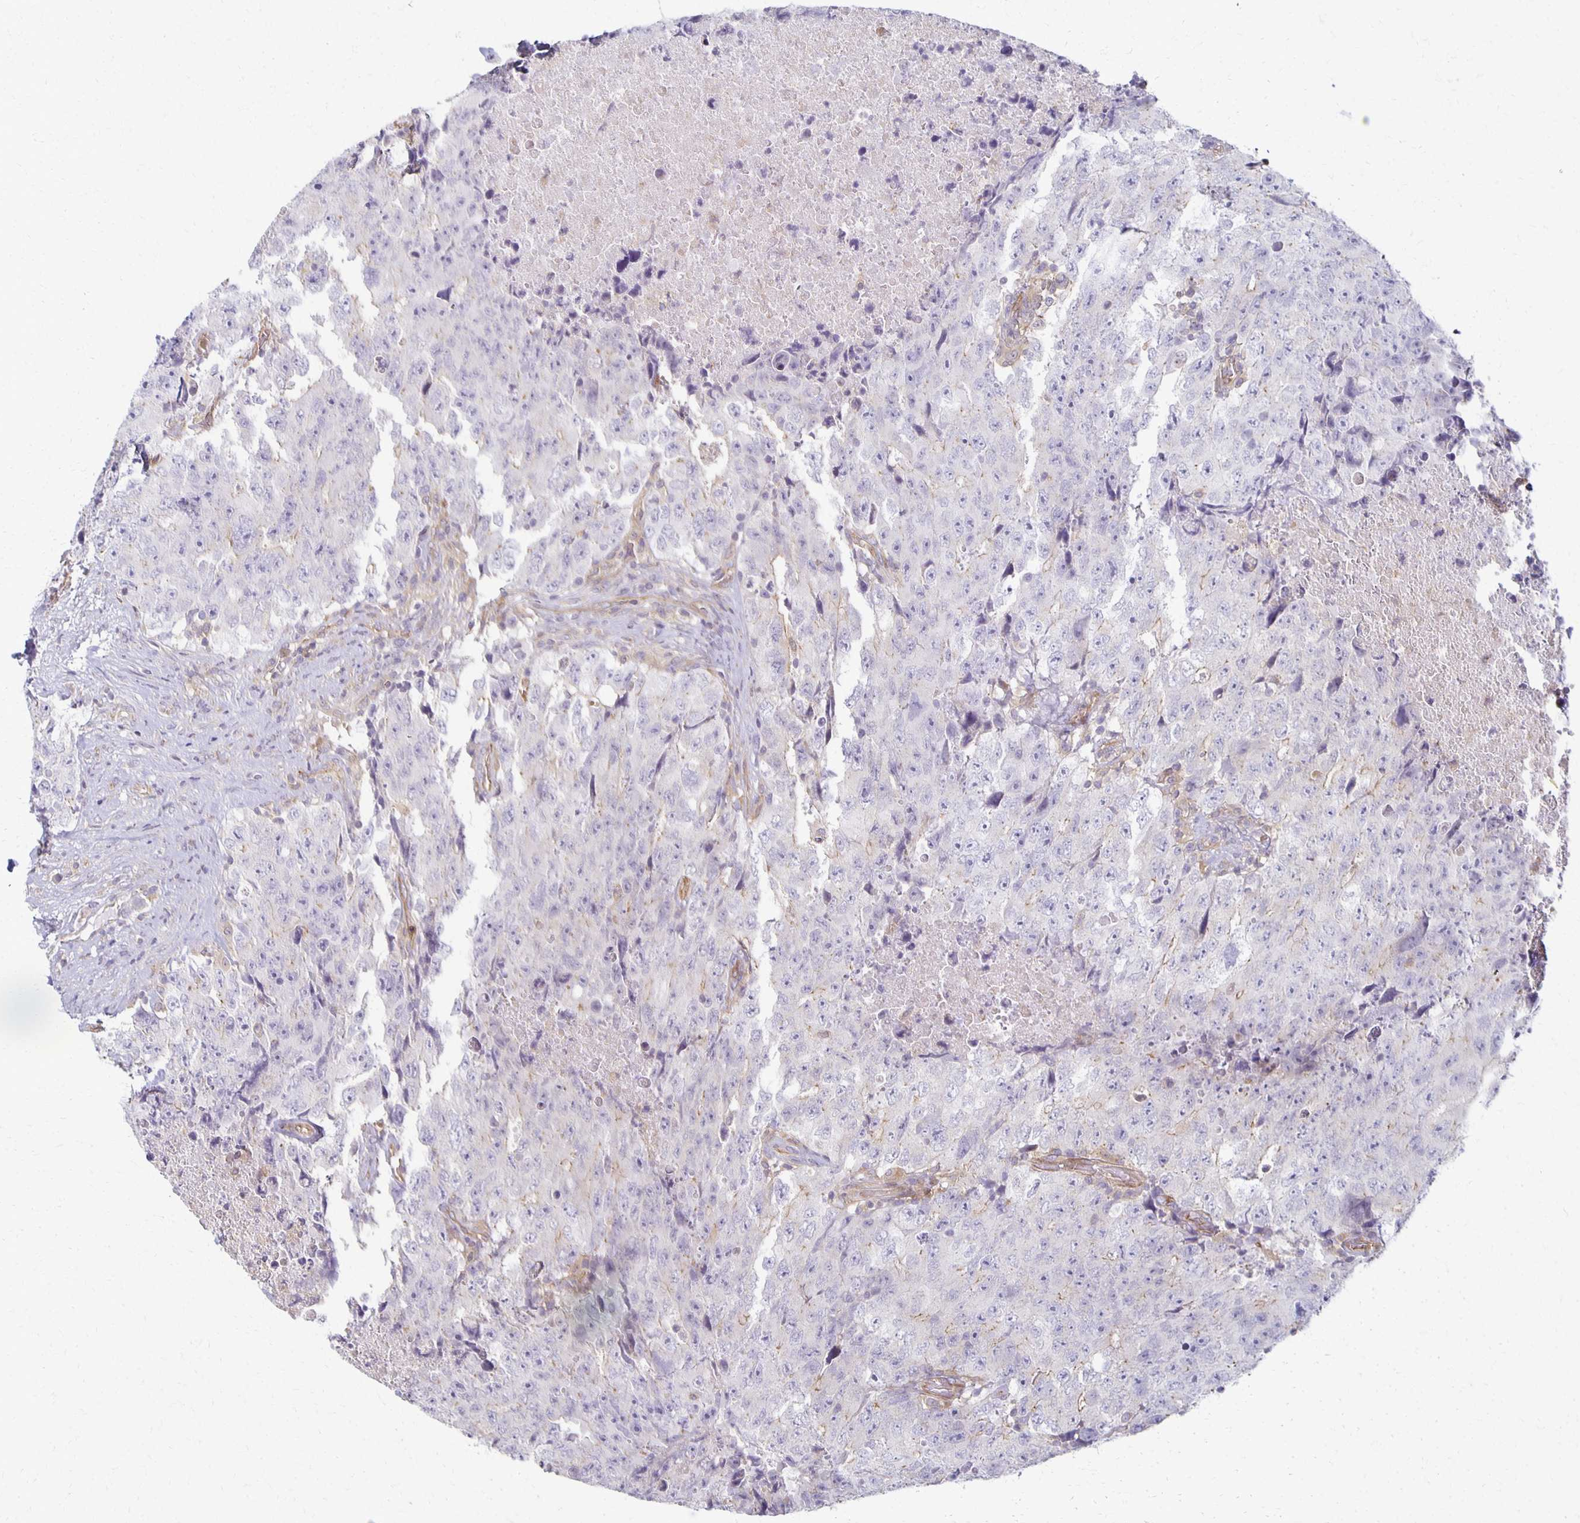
{"staining": {"intensity": "negative", "quantity": "none", "location": "none"}, "tissue": "testis cancer", "cell_type": "Tumor cells", "image_type": "cancer", "snomed": [{"axis": "morphology", "description": "Carcinoma, Embryonal, NOS"}, {"axis": "topography", "description": "Testis"}], "caption": "A high-resolution photomicrograph shows immunohistochemistry staining of testis cancer (embryonal carcinoma), which reveals no significant expression in tumor cells.", "gene": "GPX4", "patient": {"sex": "male", "age": 24}}